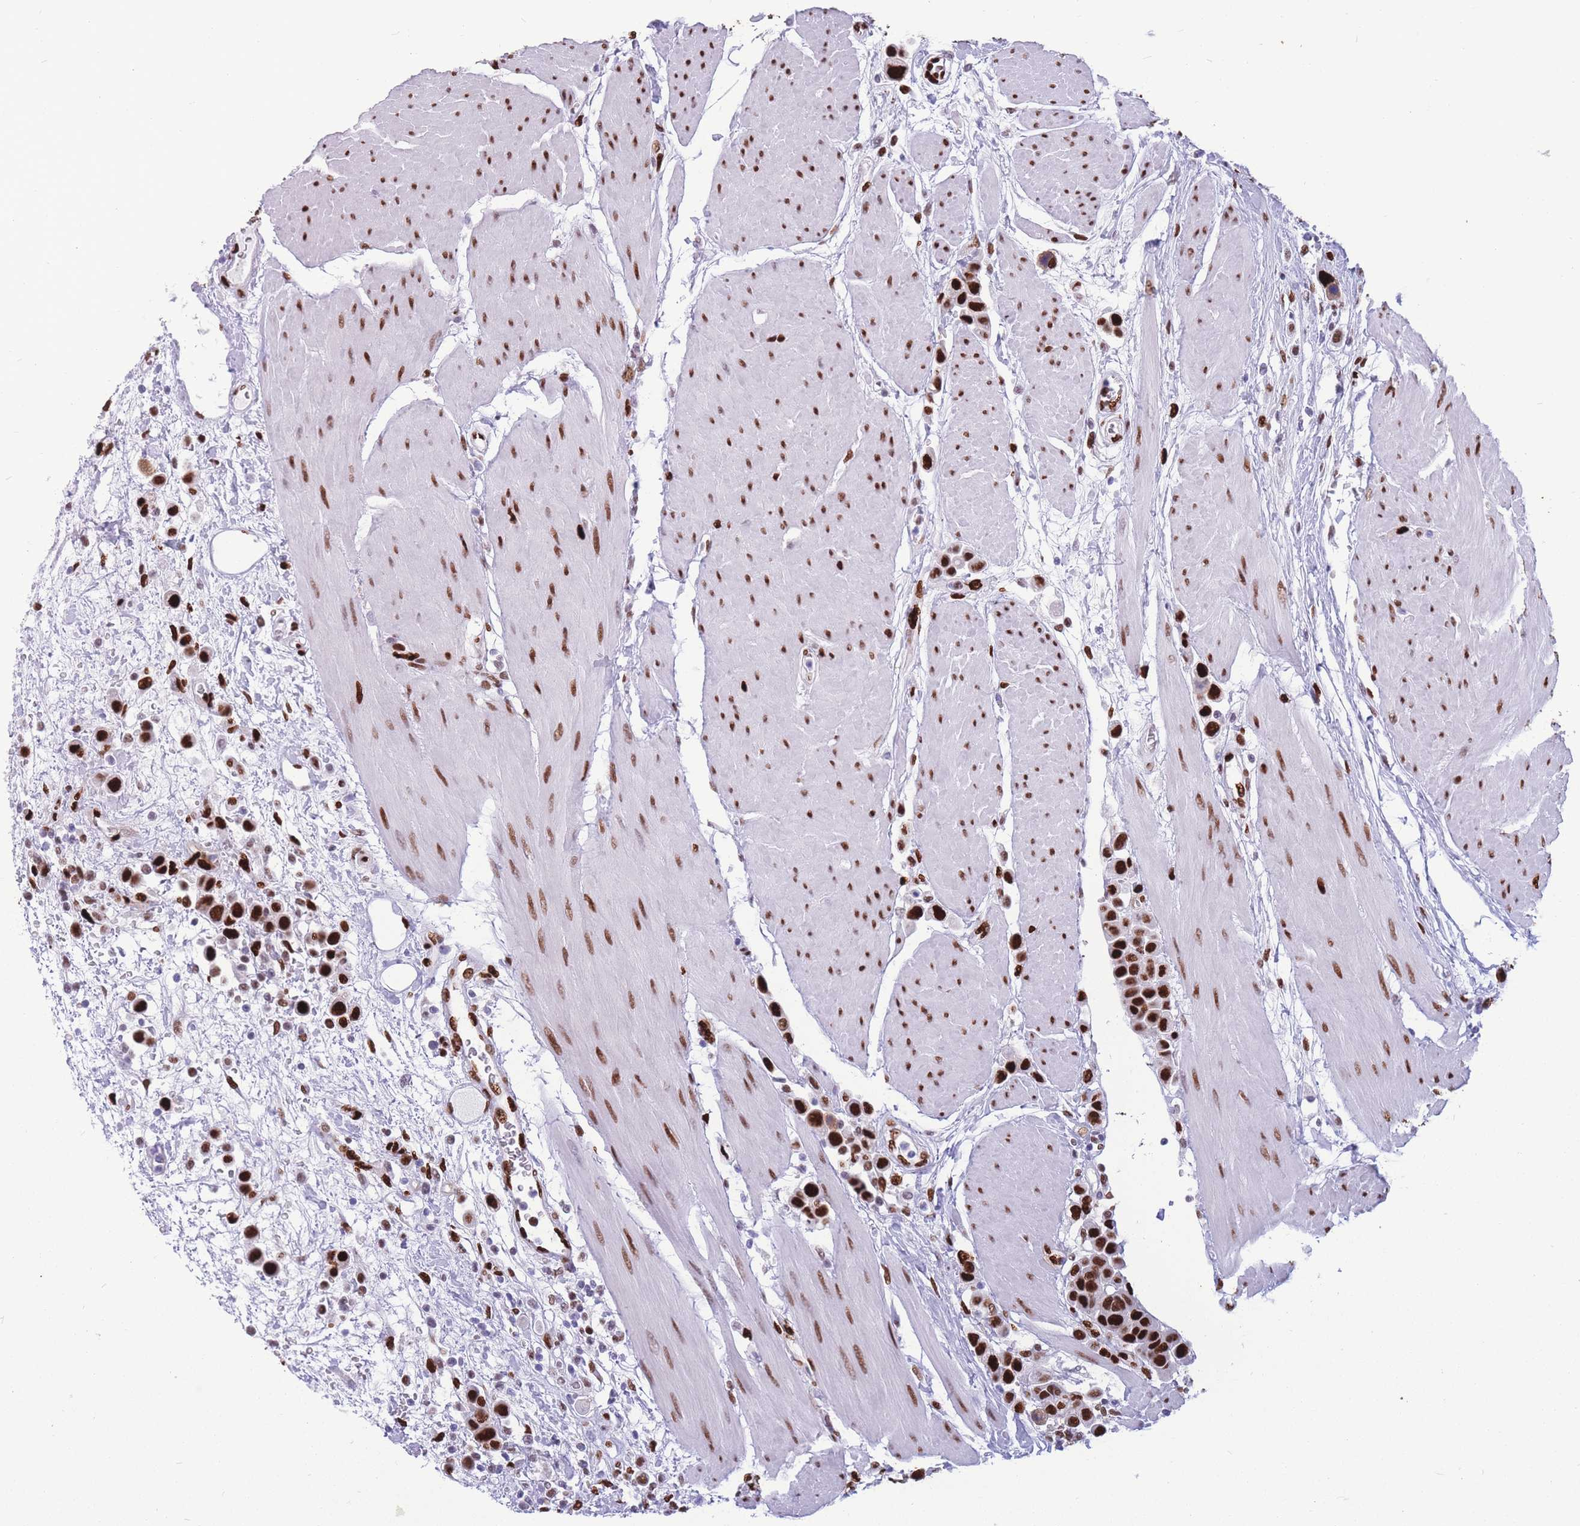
{"staining": {"intensity": "strong", "quantity": ">75%", "location": "nuclear"}, "tissue": "urothelial cancer", "cell_type": "Tumor cells", "image_type": "cancer", "snomed": [{"axis": "morphology", "description": "Urothelial carcinoma, High grade"}, {"axis": "topography", "description": "Urinary bladder"}], "caption": "An IHC photomicrograph of neoplastic tissue is shown. Protein staining in brown shows strong nuclear positivity in high-grade urothelial carcinoma within tumor cells.", "gene": "NASP", "patient": {"sex": "male", "age": 50}}